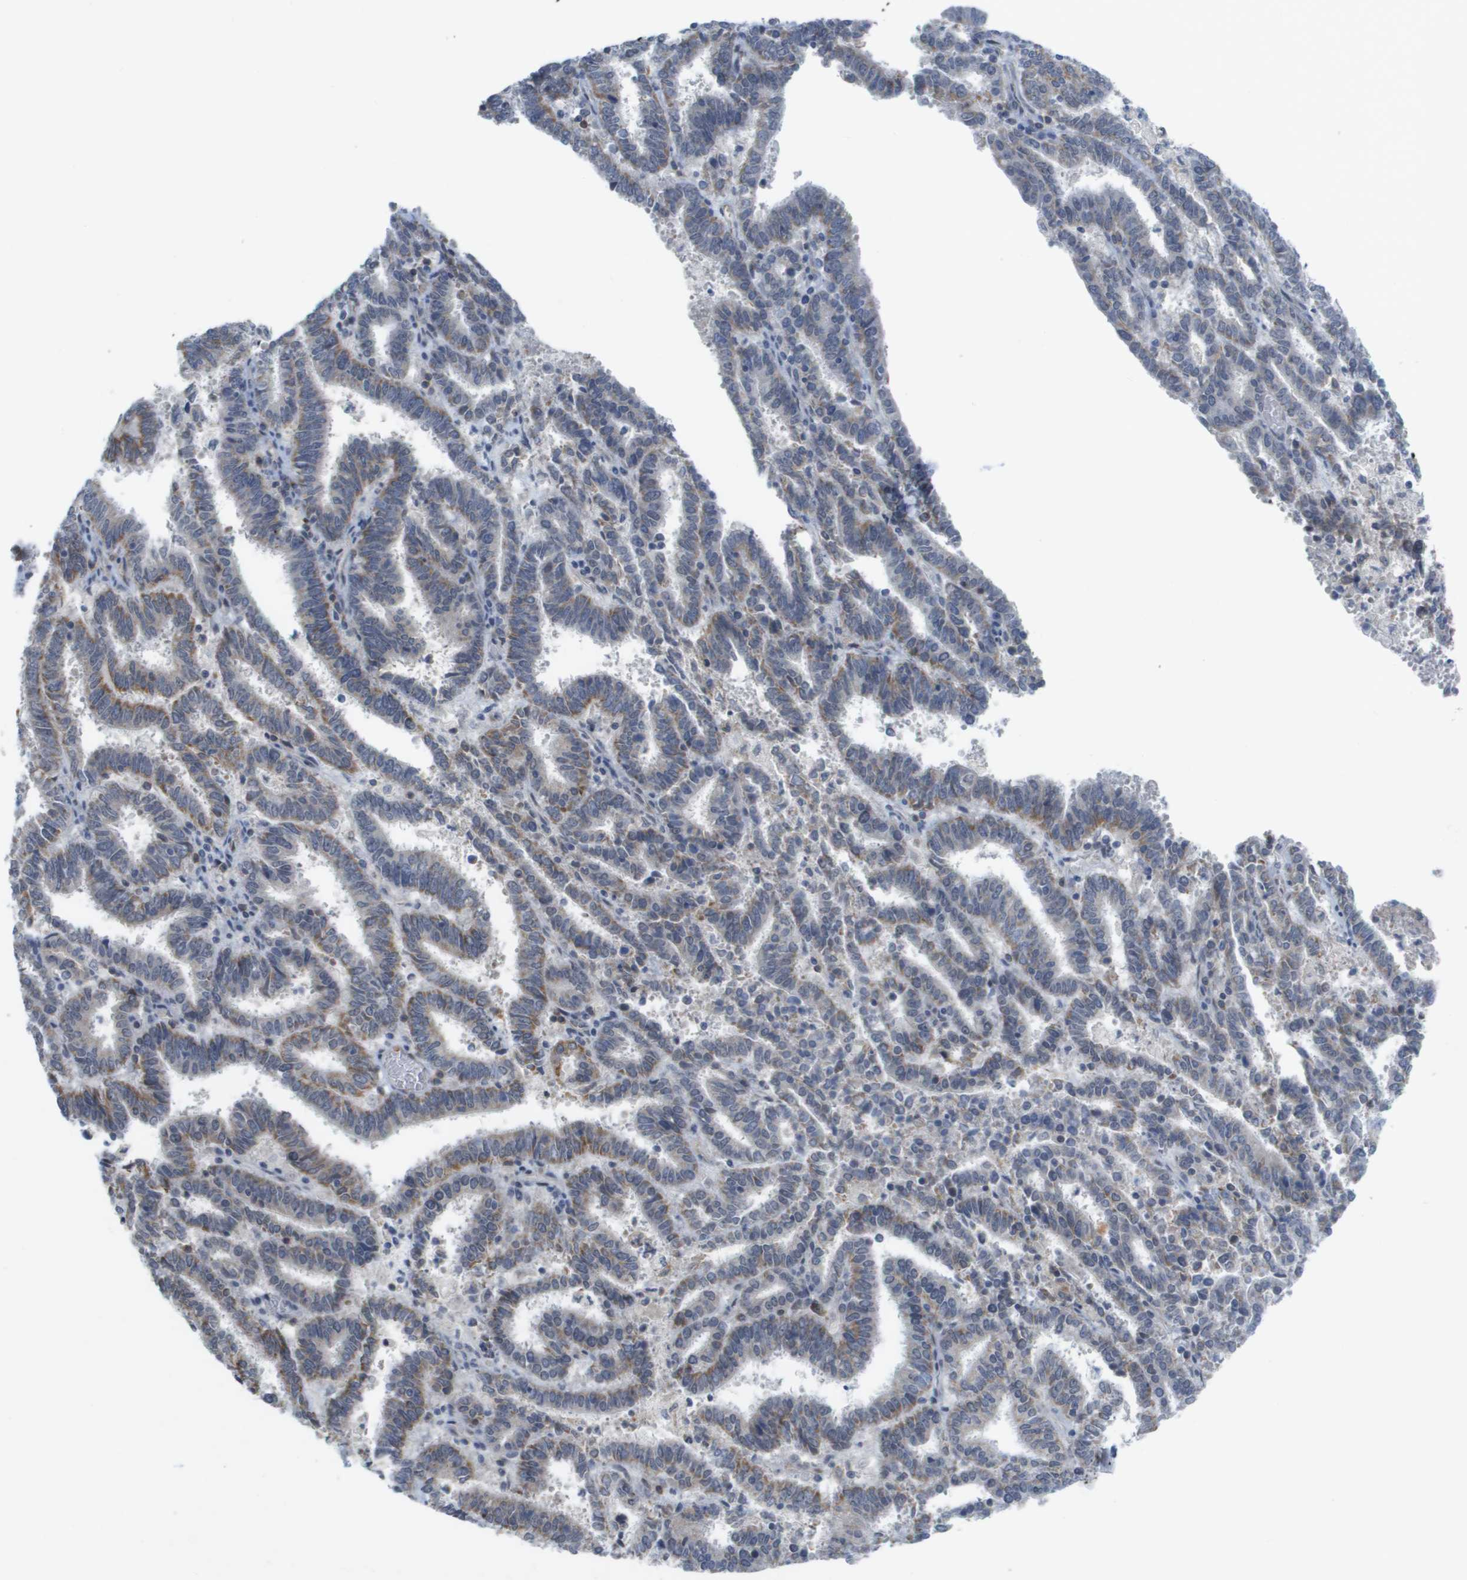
{"staining": {"intensity": "weak", "quantity": "<25%", "location": "cytoplasmic/membranous"}, "tissue": "endometrial cancer", "cell_type": "Tumor cells", "image_type": "cancer", "snomed": [{"axis": "morphology", "description": "Adenocarcinoma, NOS"}, {"axis": "topography", "description": "Uterus"}], "caption": "An immunohistochemistry (IHC) photomicrograph of endometrial cancer (adenocarcinoma) is shown. There is no staining in tumor cells of endometrial cancer (adenocarcinoma). Nuclei are stained in blue.", "gene": "MTARC2", "patient": {"sex": "female", "age": 83}}